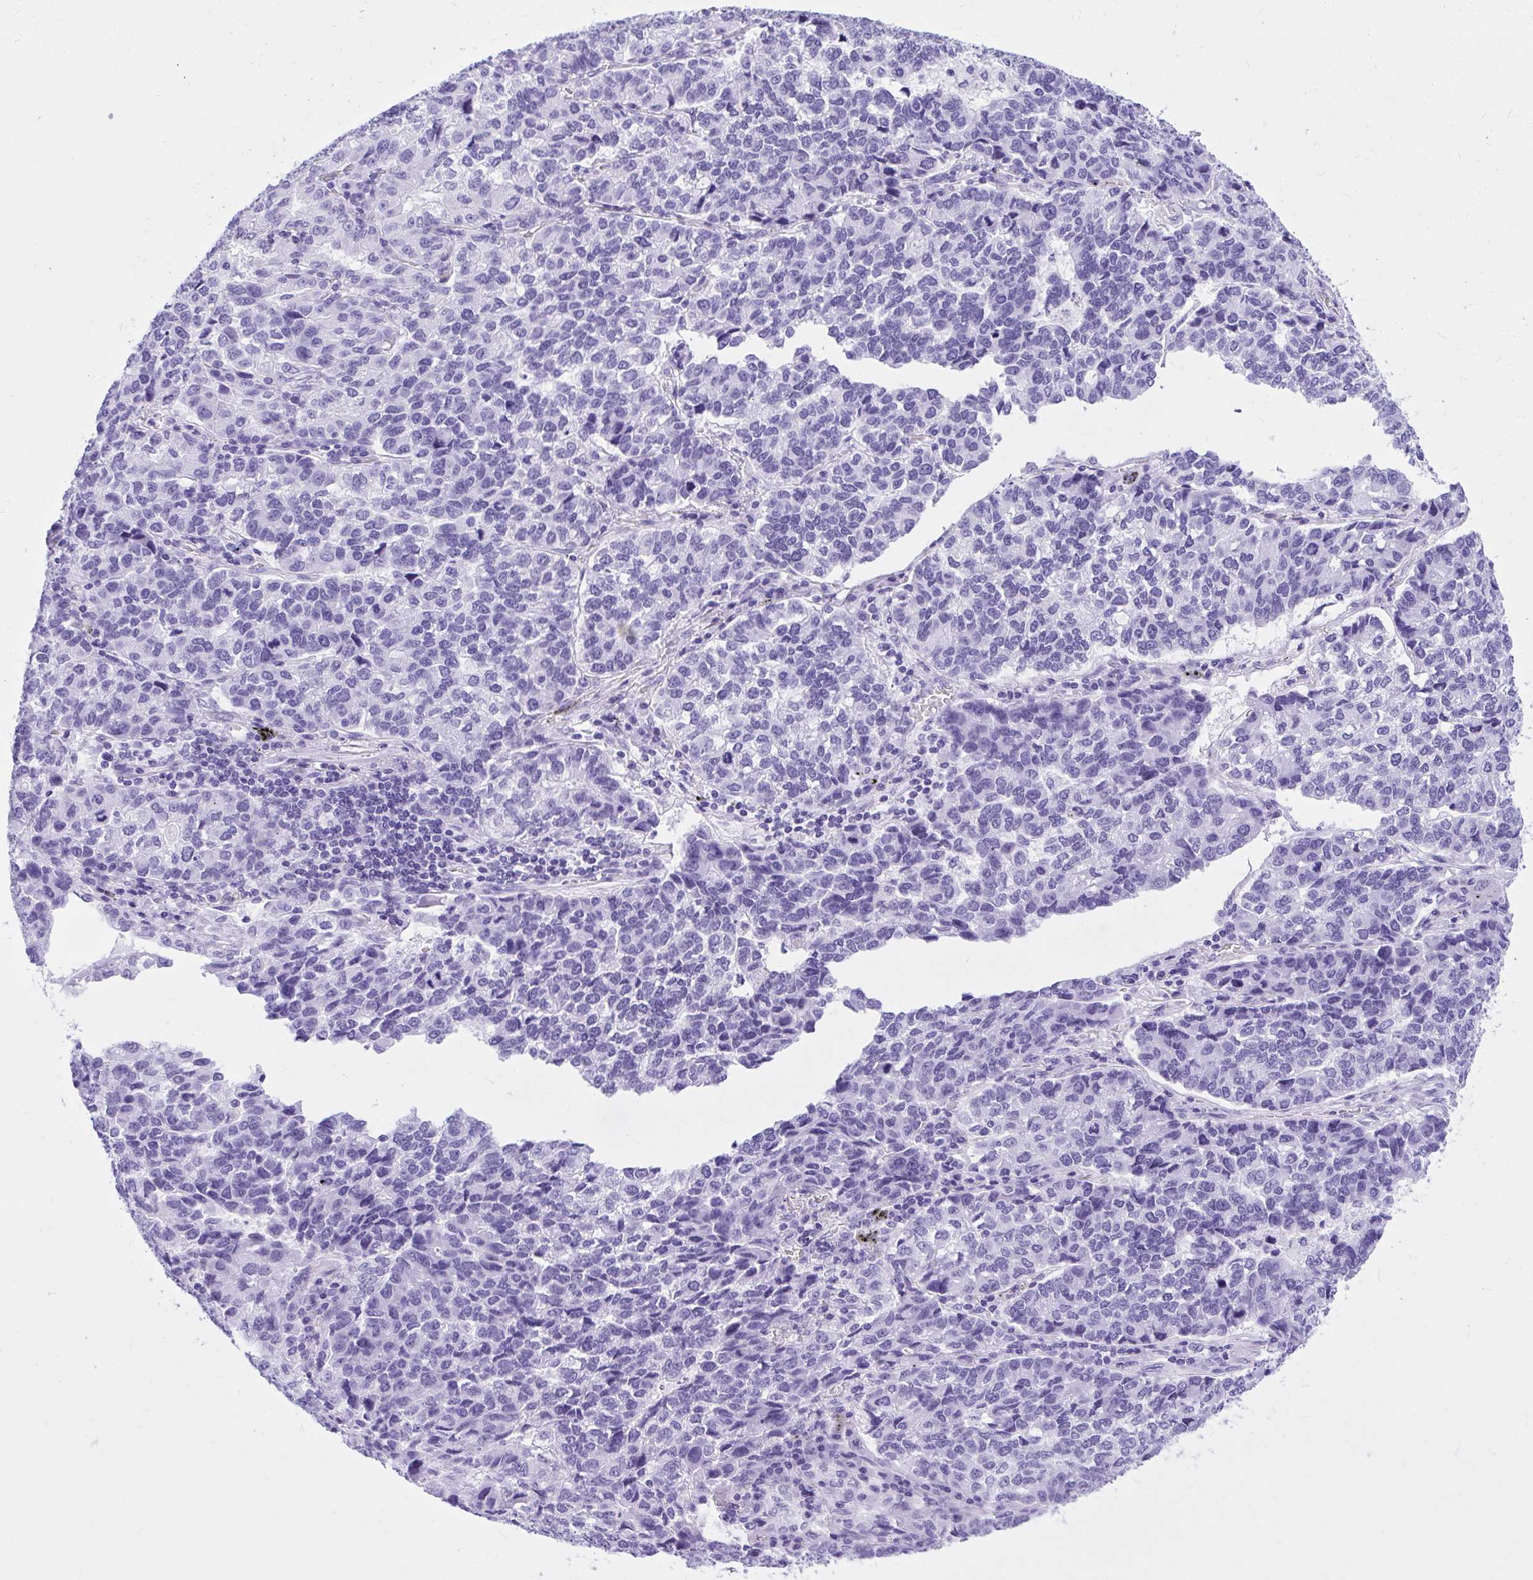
{"staining": {"intensity": "negative", "quantity": "none", "location": "none"}, "tissue": "lung cancer", "cell_type": "Tumor cells", "image_type": "cancer", "snomed": [{"axis": "morphology", "description": "Adenocarcinoma, NOS"}, {"axis": "topography", "description": "Lymph node"}, {"axis": "topography", "description": "Lung"}], "caption": "Human adenocarcinoma (lung) stained for a protein using IHC exhibits no expression in tumor cells.", "gene": "TLN2", "patient": {"sex": "male", "age": 66}}